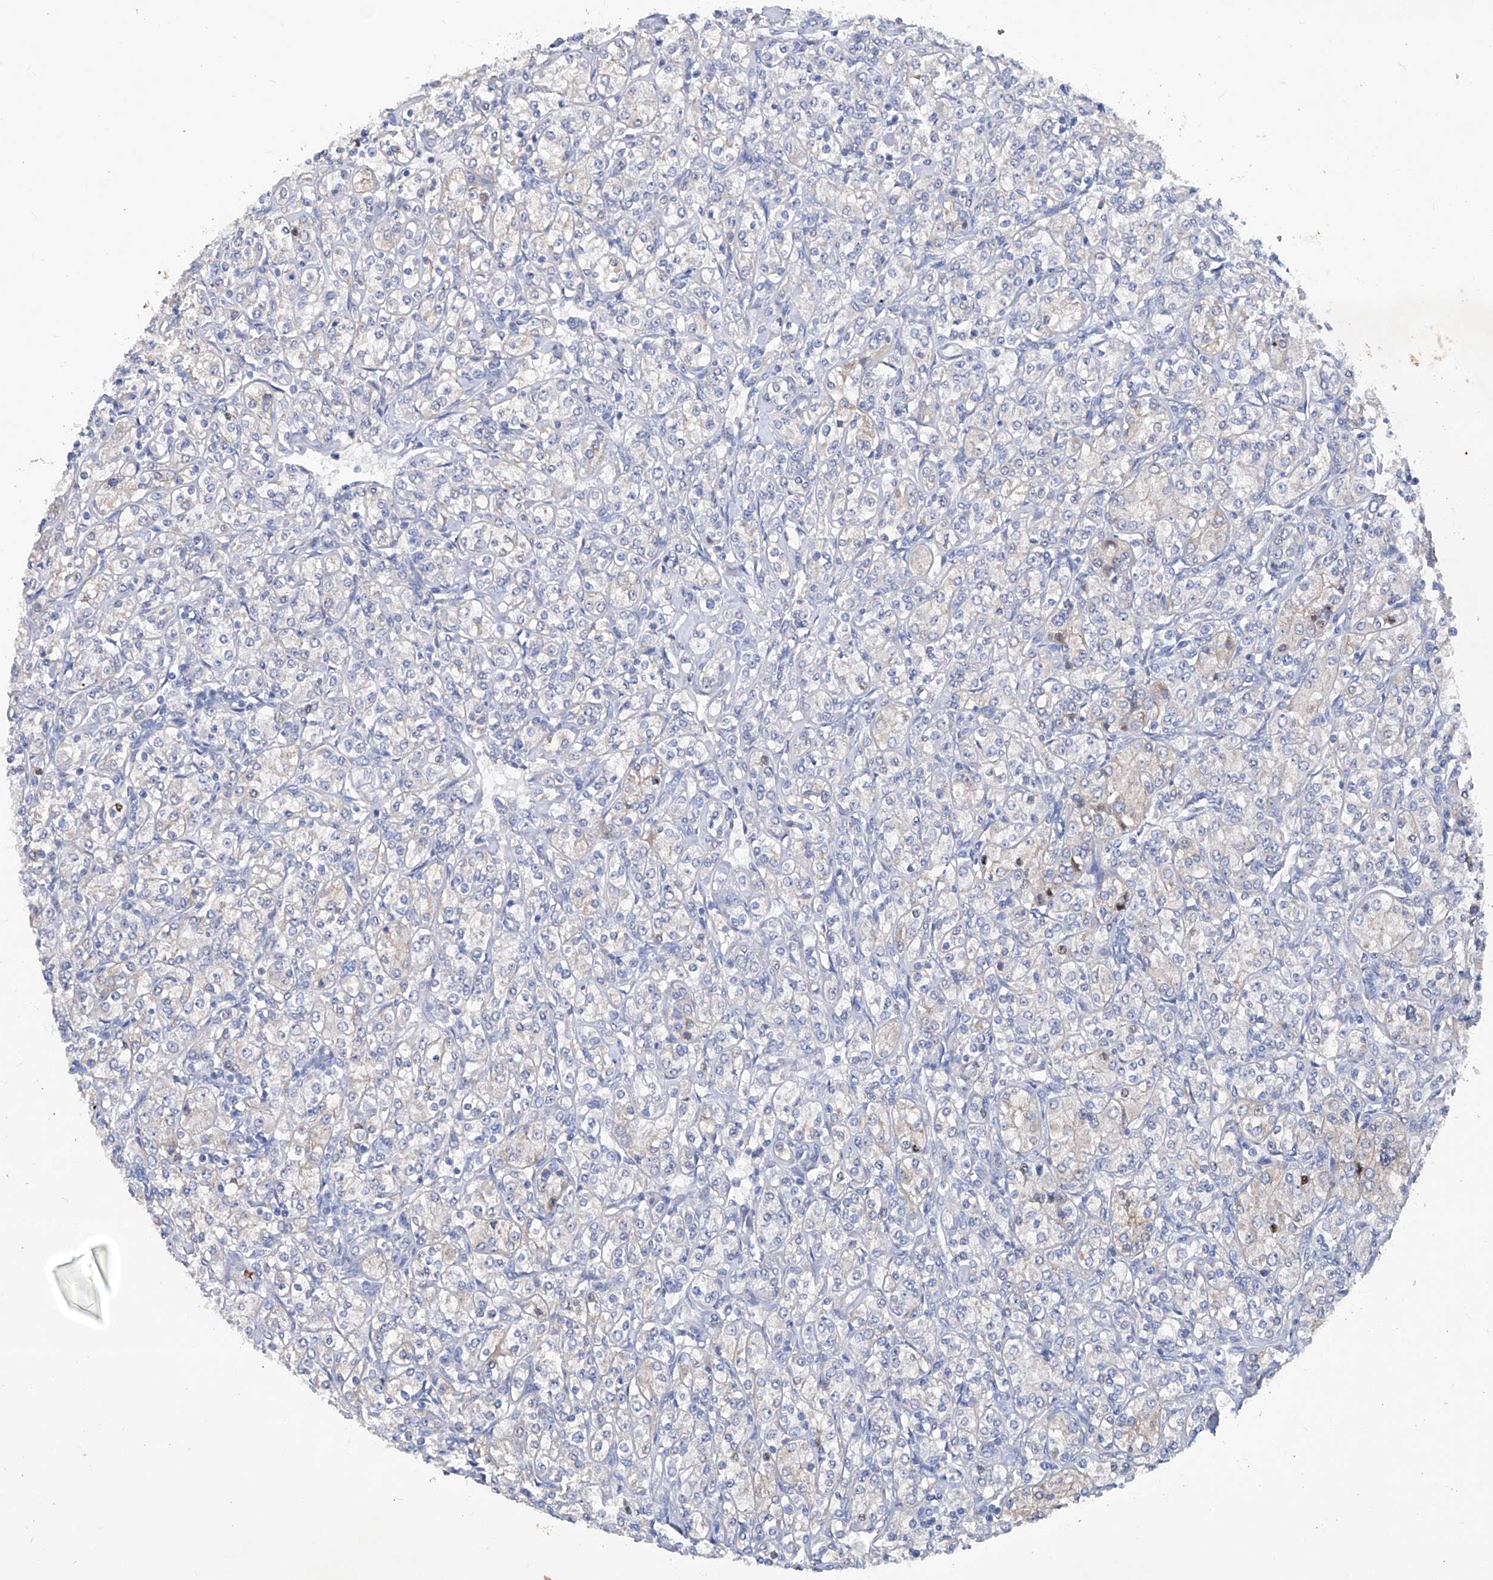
{"staining": {"intensity": "negative", "quantity": "none", "location": "none"}, "tissue": "renal cancer", "cell_type": "Tumor cells", "image_type": "cancer", "snomed": [{"axis": "morphology", "description": "Adenocarcinoma, NOS"}, {"axis": "topography", "description": "Kidney"}], "caption": "DAB immunohistochemical staining of human renal adenocarcinoma demonstrates no significant staining in tumor cells.", "gene": "KLHL17", "patient": {"sex": "male", "age": 77}}